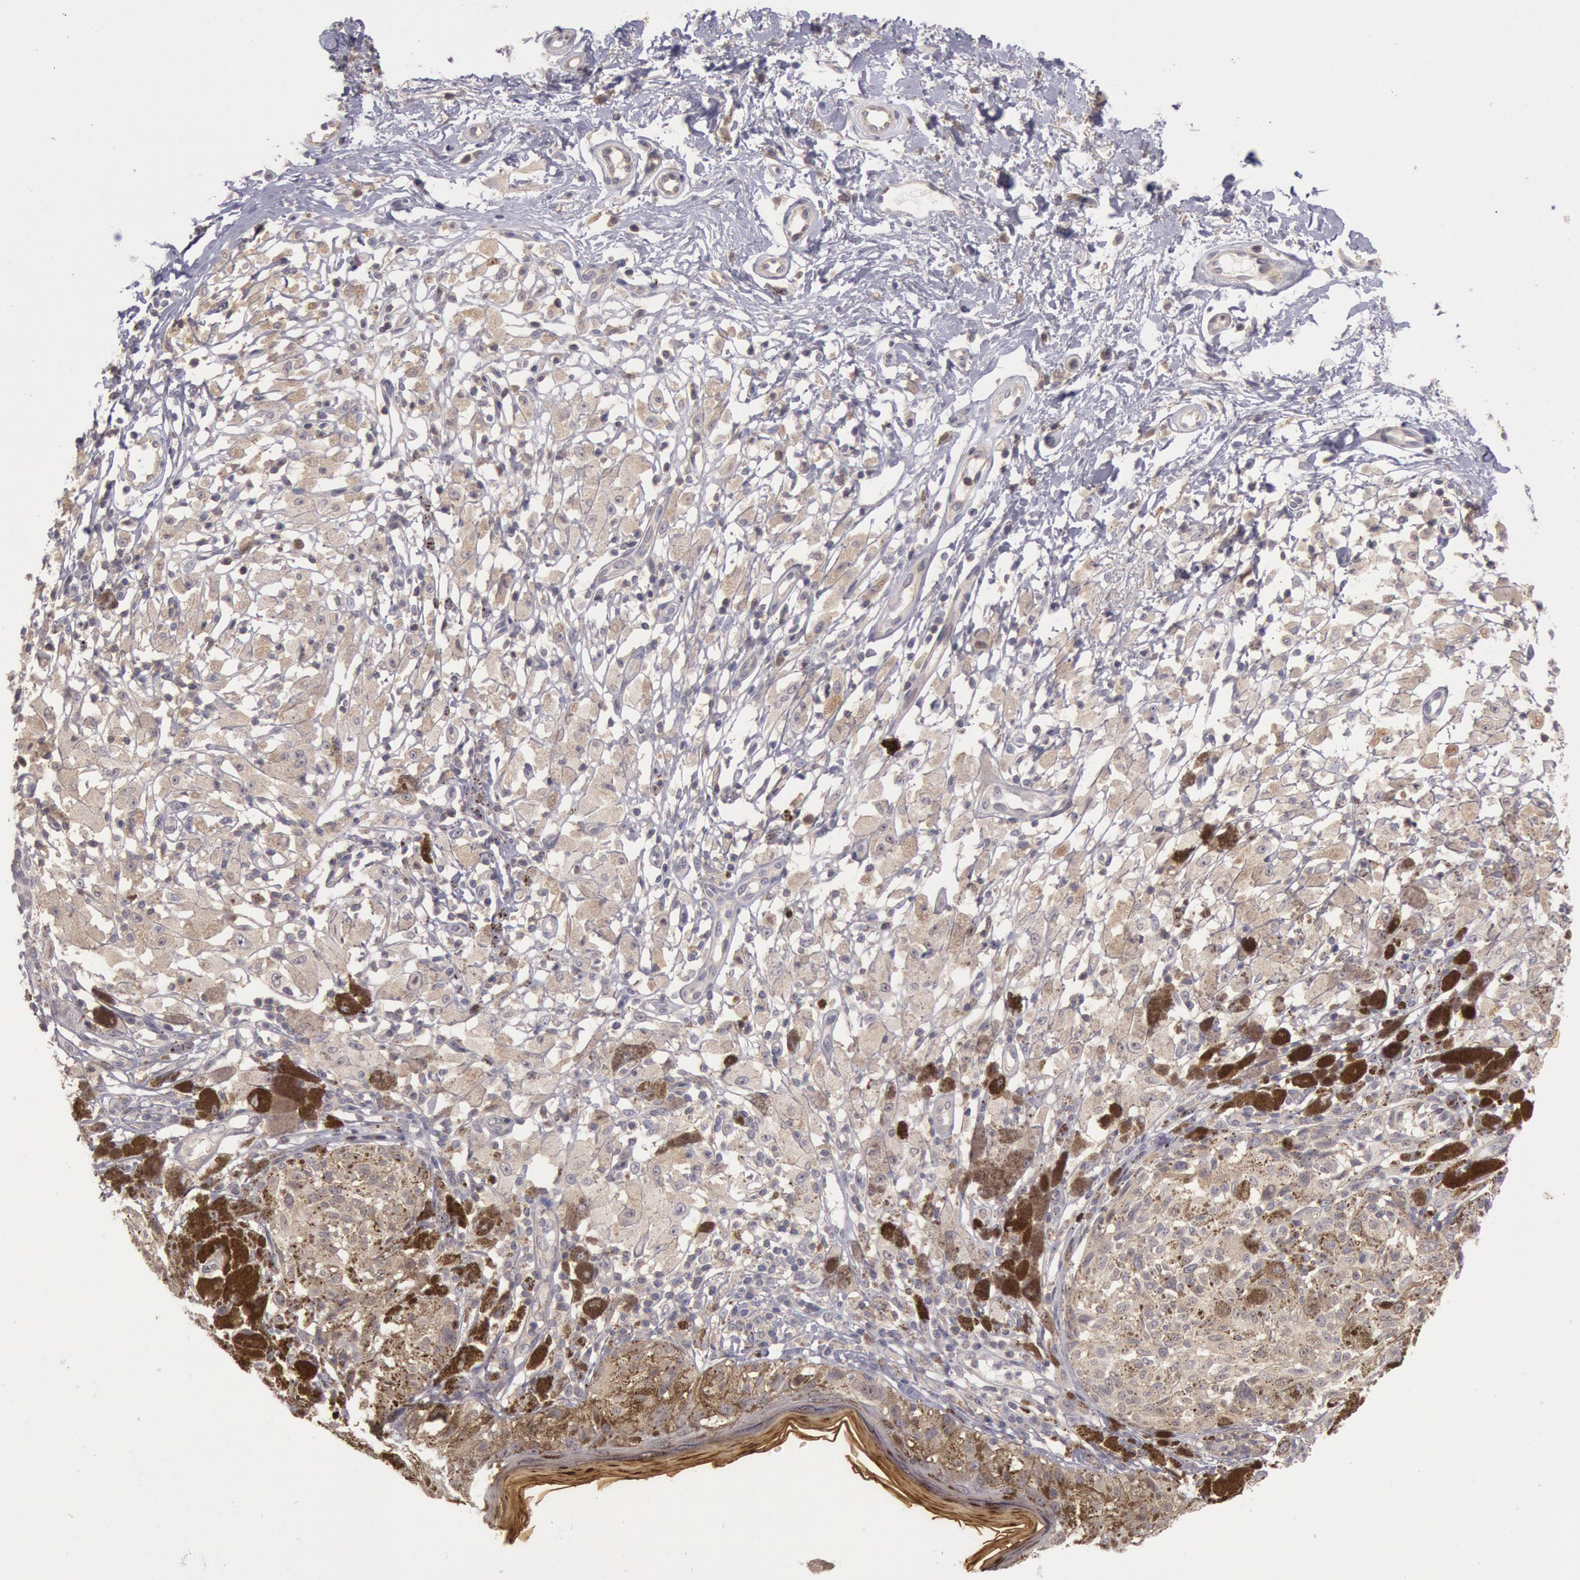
{"staining": {"intensity": "weak", "quantity": ">75%", "location": "cytoplasmic/membranous"}, "tissue": "melanoma", "cell_type": "Tumor cells", "image_type": "cancer", "snomed": [{"axis": "morphology", "description": "Malignant melanoma, NOS"}, {"axis": "topography", "description": "Skin"}], "caption": "Immunohistochemistry (IHC) image of malignant melanoma stained for a protein (brown), which demonstrates low levels of weak cytoplasmic/membranous staining in approximately >75% of tumor cells.", "gene": "TRIB2", "patient": {"sex": "male", "age": 88}}